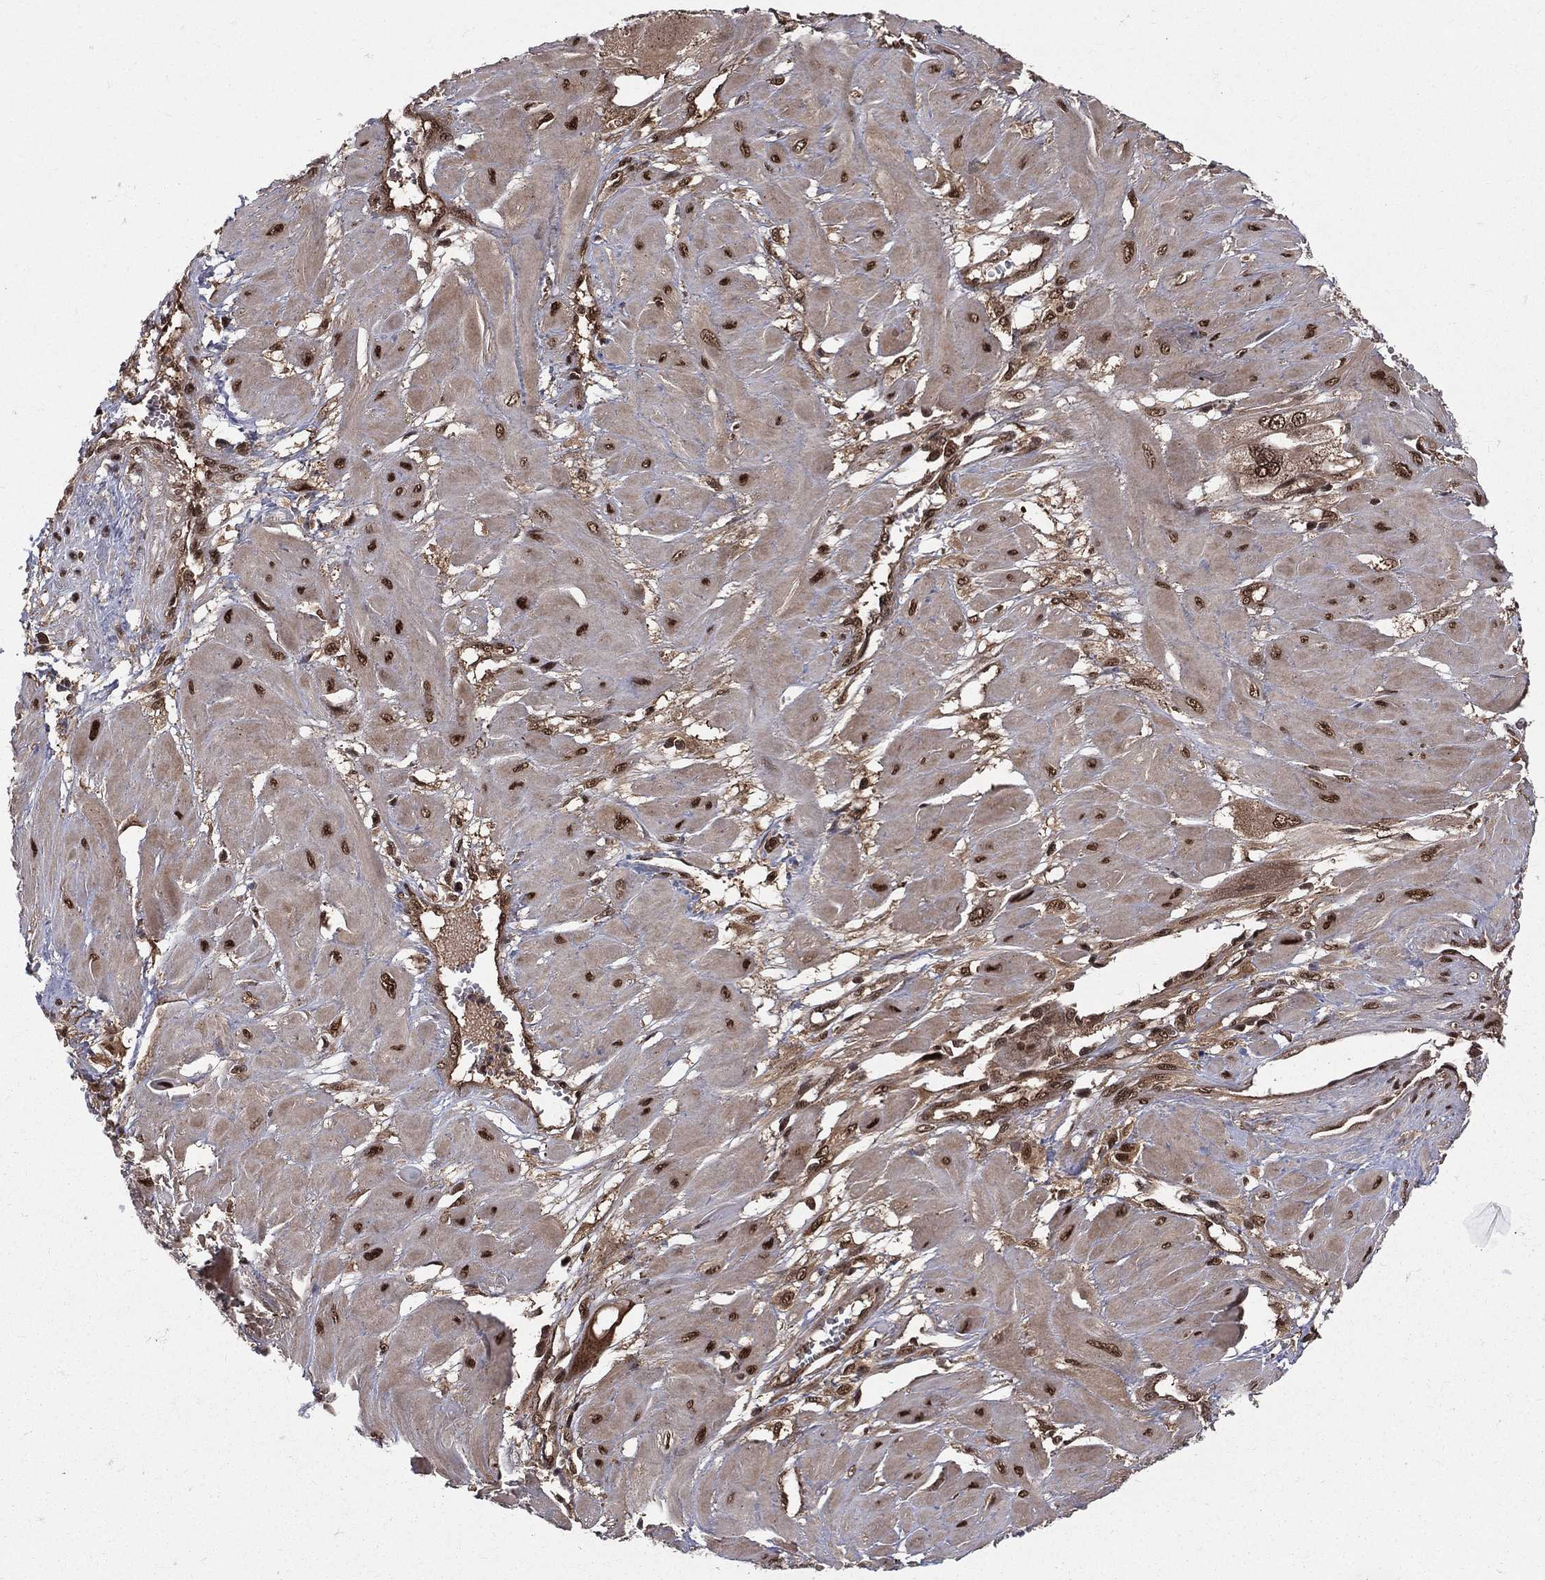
{"staining": {"intensity": "moderate", "quantity": ">75%", "location": "nuclear"}, "tissue": "cervical cancer", "cell_type": "Tumor cells", "image_type": "cancer", "snomed": [{"axis": "morphology", "description": "Squamous cell carcinoma, NOS"}, {"axis": "topography", "description": "Cervix"}], "caption": "Approximately >75% of tumor cells in cervical cancer demonstrate moderate nuclear protein expression as visualized by brown immunohistochemical staining.", "gene": "COPS4", "patient": {"sex": "female", "age": 34}}